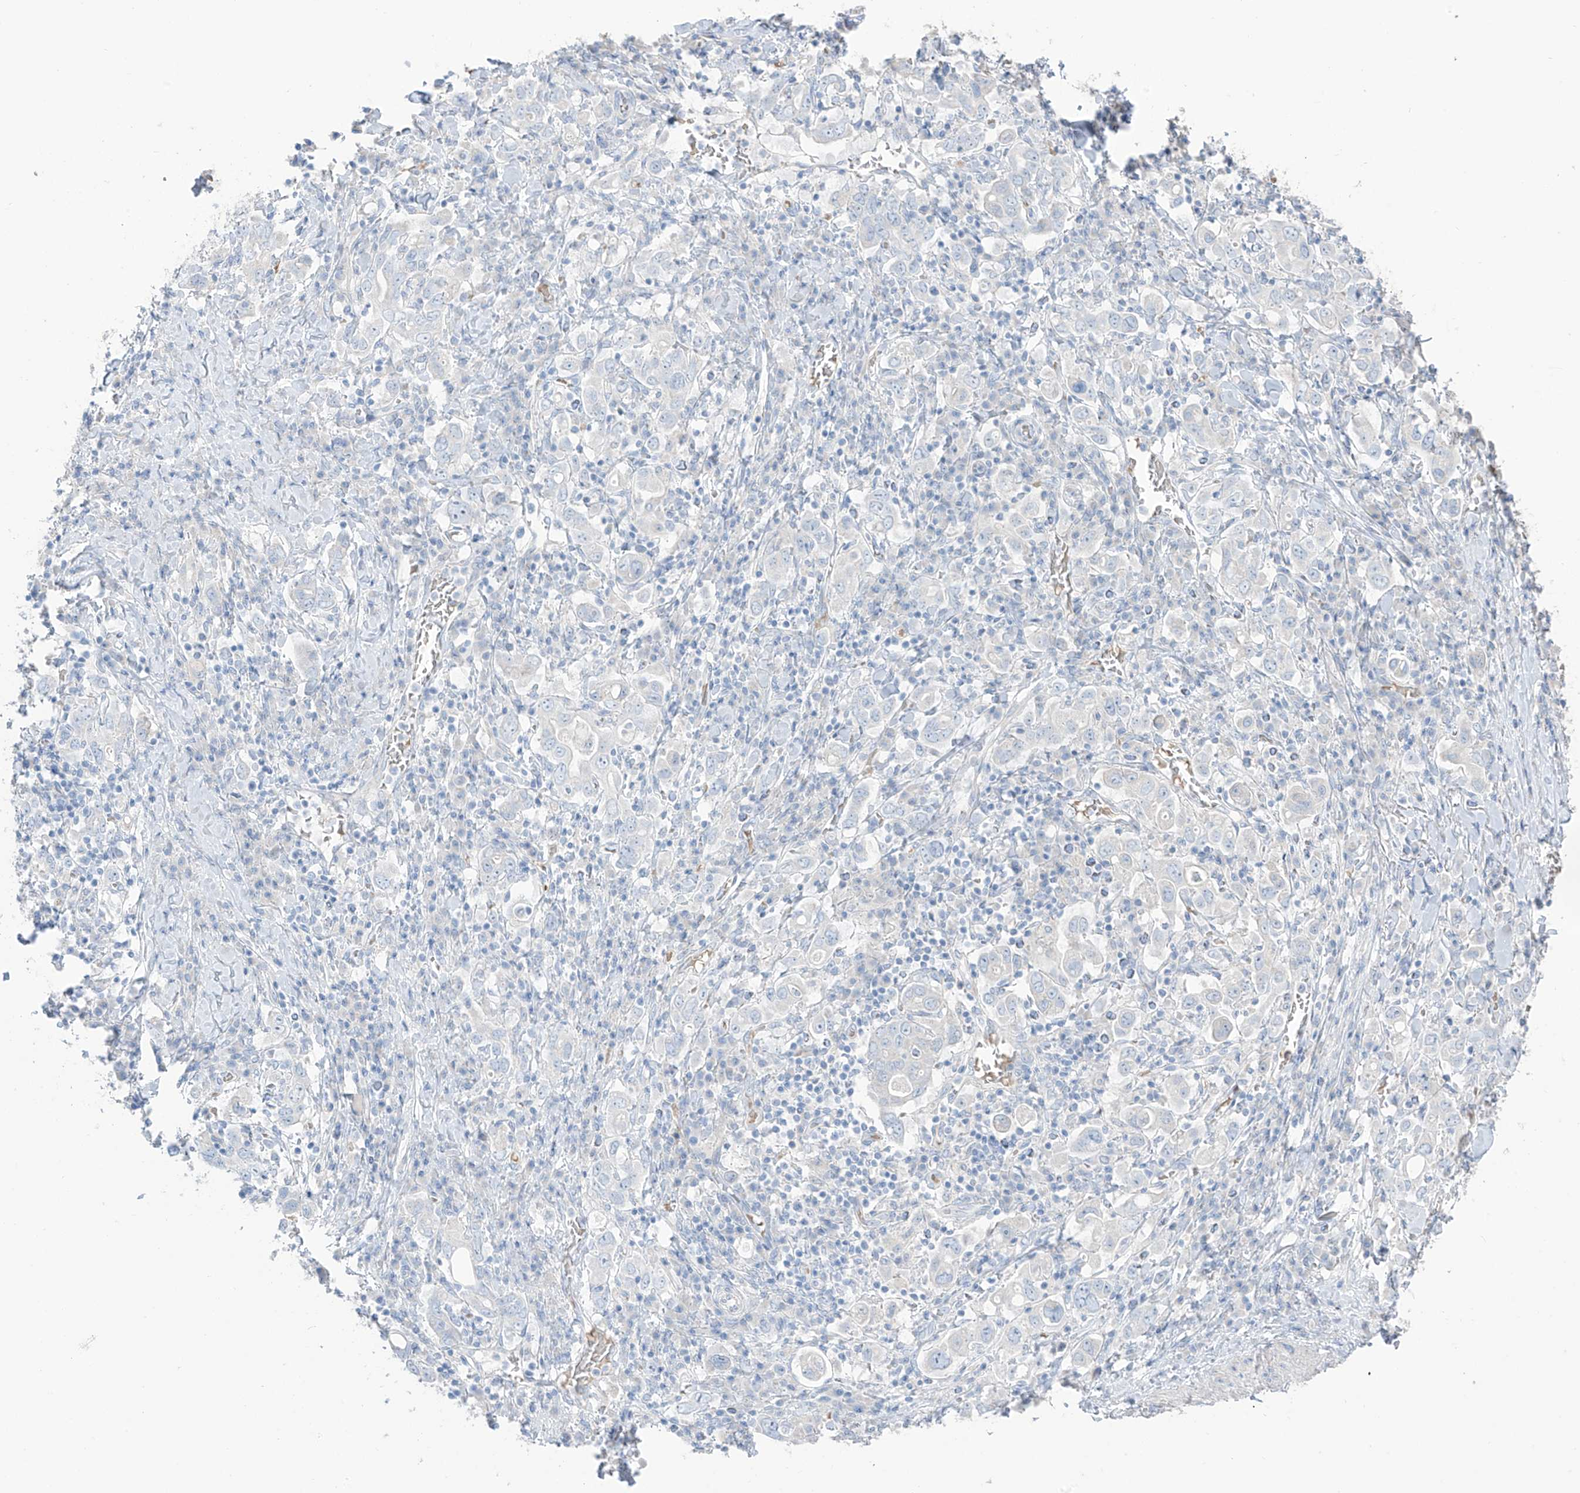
{"staining": {"intensity": "negative", "quantity": "none", "location": "none"}, "tissue": "stomach cancer", "cell_type": "Tumor cells", "image_type": "cancer", "snomed": [{"axis": "morphology", "description": "Adenocarcinoma, NOS"}, {"axis": "topography", "description": "Stomach, upper"}], "caption": "This is an IHC photomicrograph of stomach cancer (adenocarcinoma). There is no expression in tumor cells.", "gene": "ASPRV1", "patient": {"sex": "male", "age": 62}}